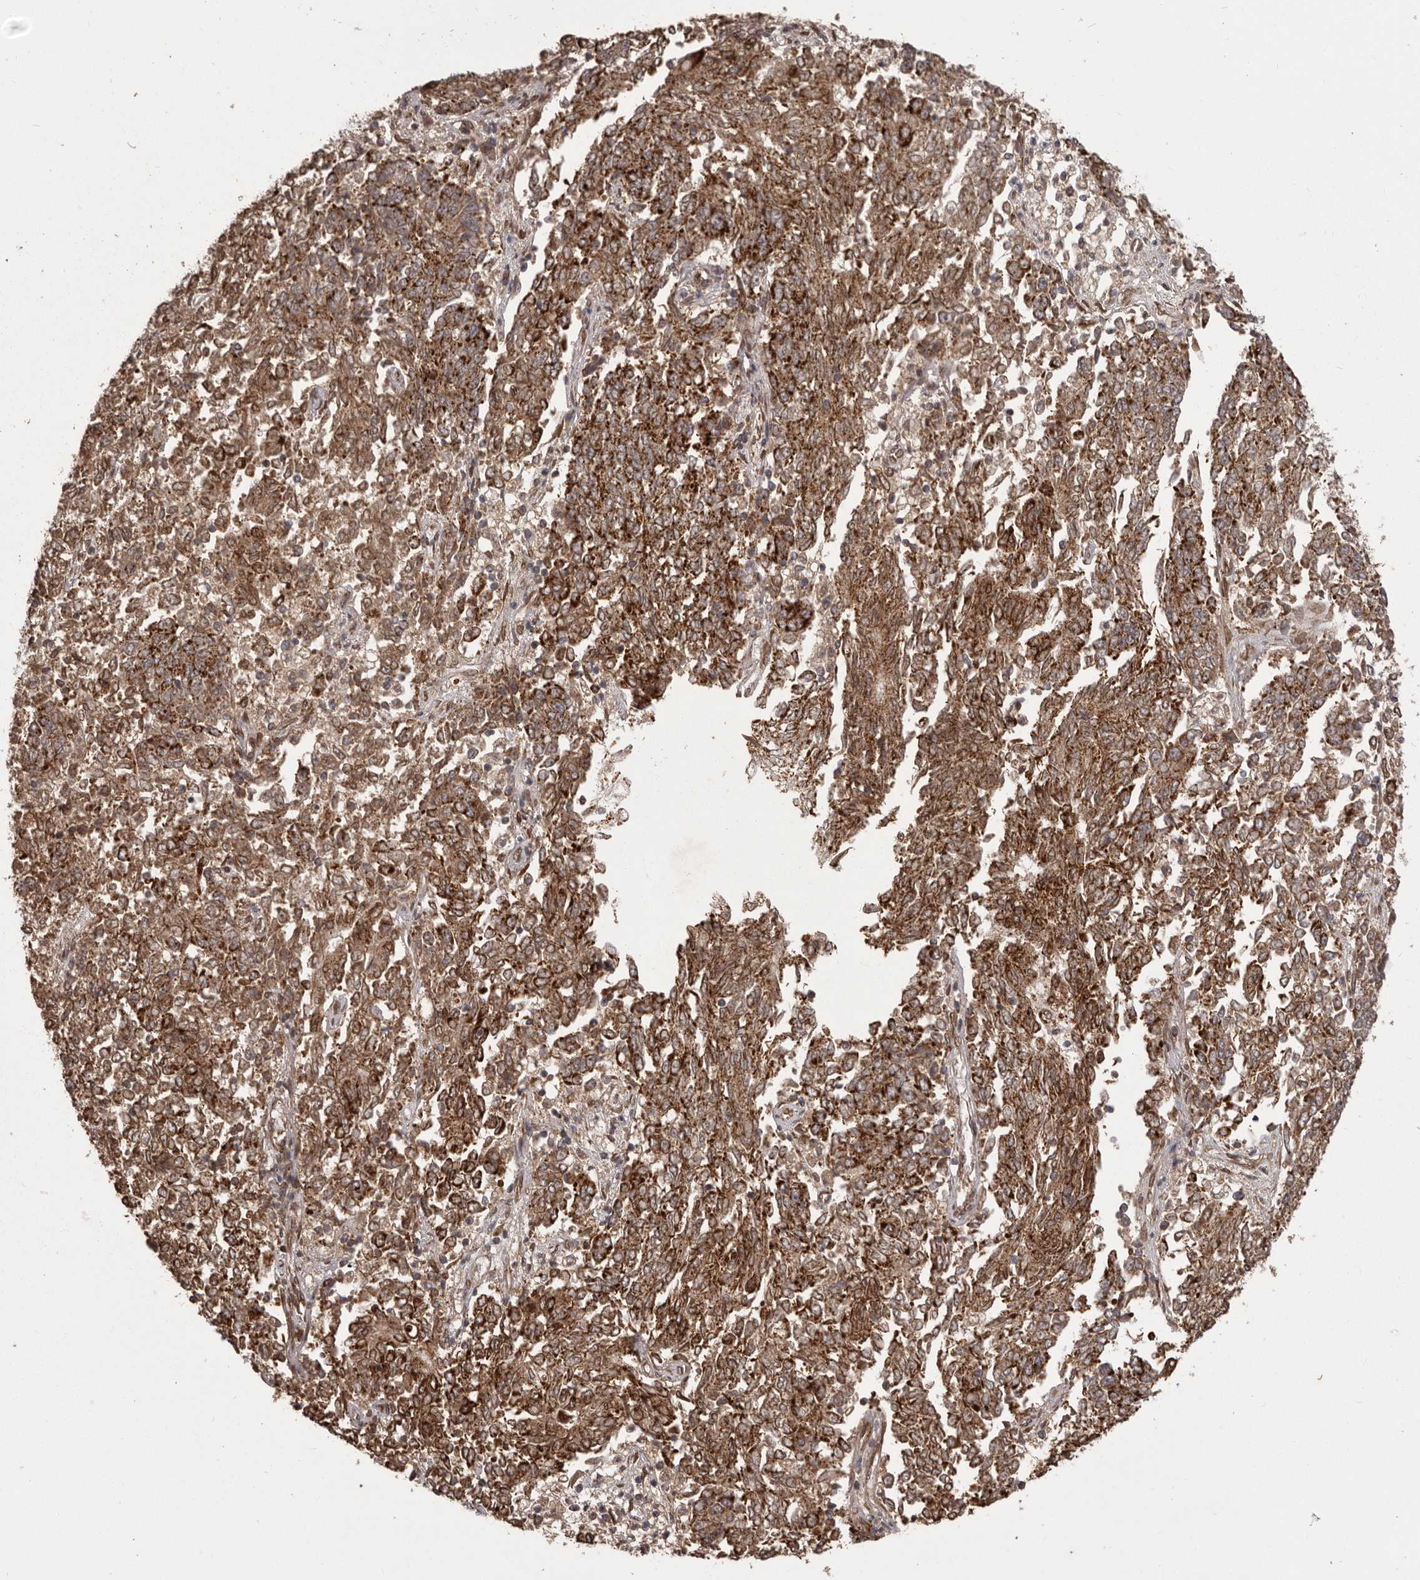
{"staining": {"intensity": "strong", "quantity": ">75%", "location": "cytoplasmic/membranous"}, "tissue": "endometrial cancer", "cell_type": "Tumor cells", "image_type": "cancer", "snomed": [{"axis": "morphology", "description": "Adenocarcinoma, NOS"}, {"axis": "topography", "description": "Endometrium"}], "caption": "Human adenocarcinoma (endometrial) stained with a brown dye displays strong cytoplasmic/membranous positive staining in about >75% of tumor cells.", "gene": "CHRM2", "patient": {"sex": "female", "age": 80}}